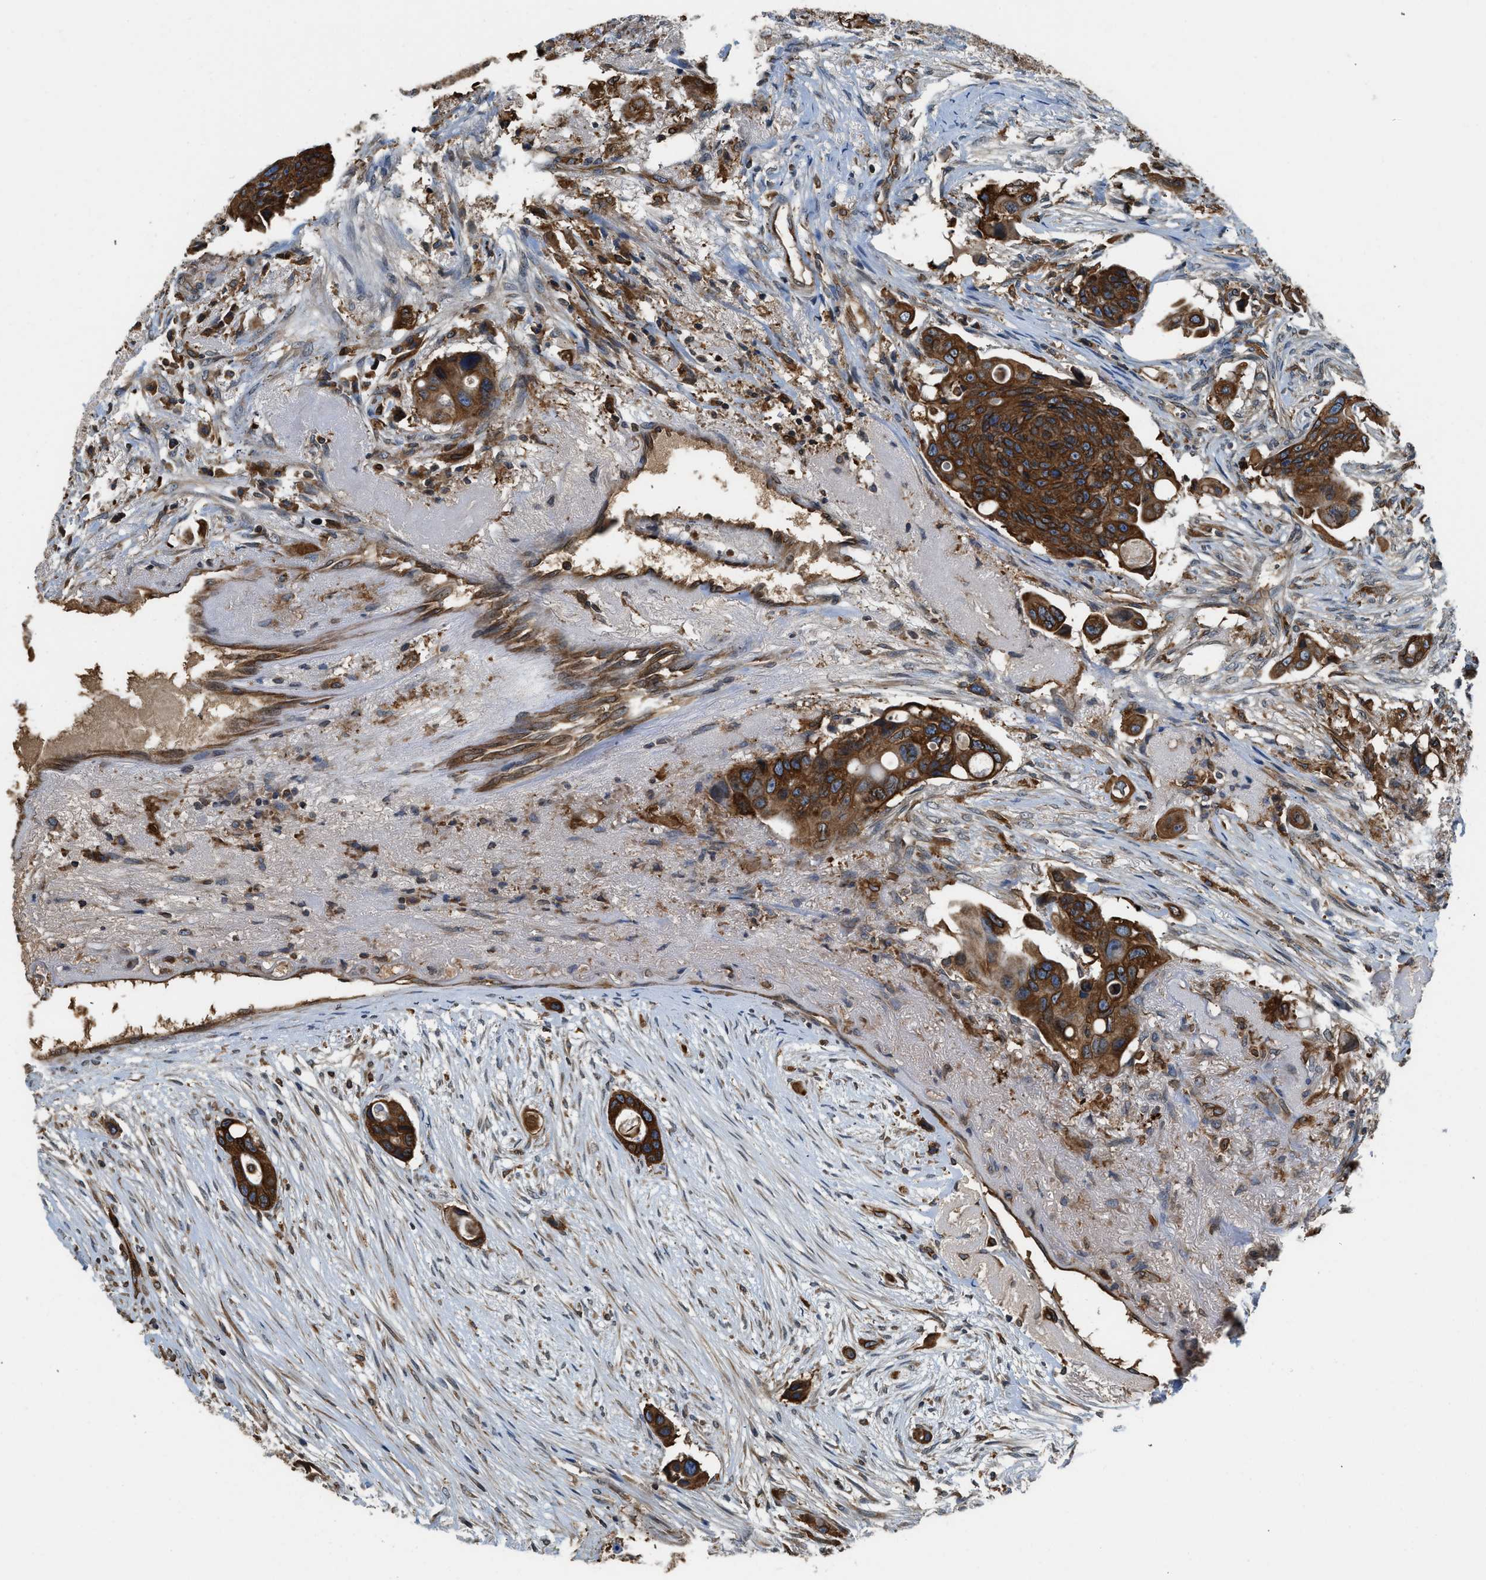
{"staining": {"intensity": "strong", "quantity": ">75%", "location": "cytoplasmic/membranous"}, "tissue": "colorectal cancer", "cell_type": "Tumor cells", "image_type": "cancer", "snomed": [{"axis": "morphology", "description": "Adenocarcinoma, NOS"}, {"axis": "topography", "description": "Colon"}], "caption": "Brown immunohistochemical staining in human adenocarcinoma (colorectal) exhibits strong cytoplasmic/membranous expression in about >75% of tumor cells.", "gene": "BCAP31", "patient": {"sex": "female", "age": 57}}